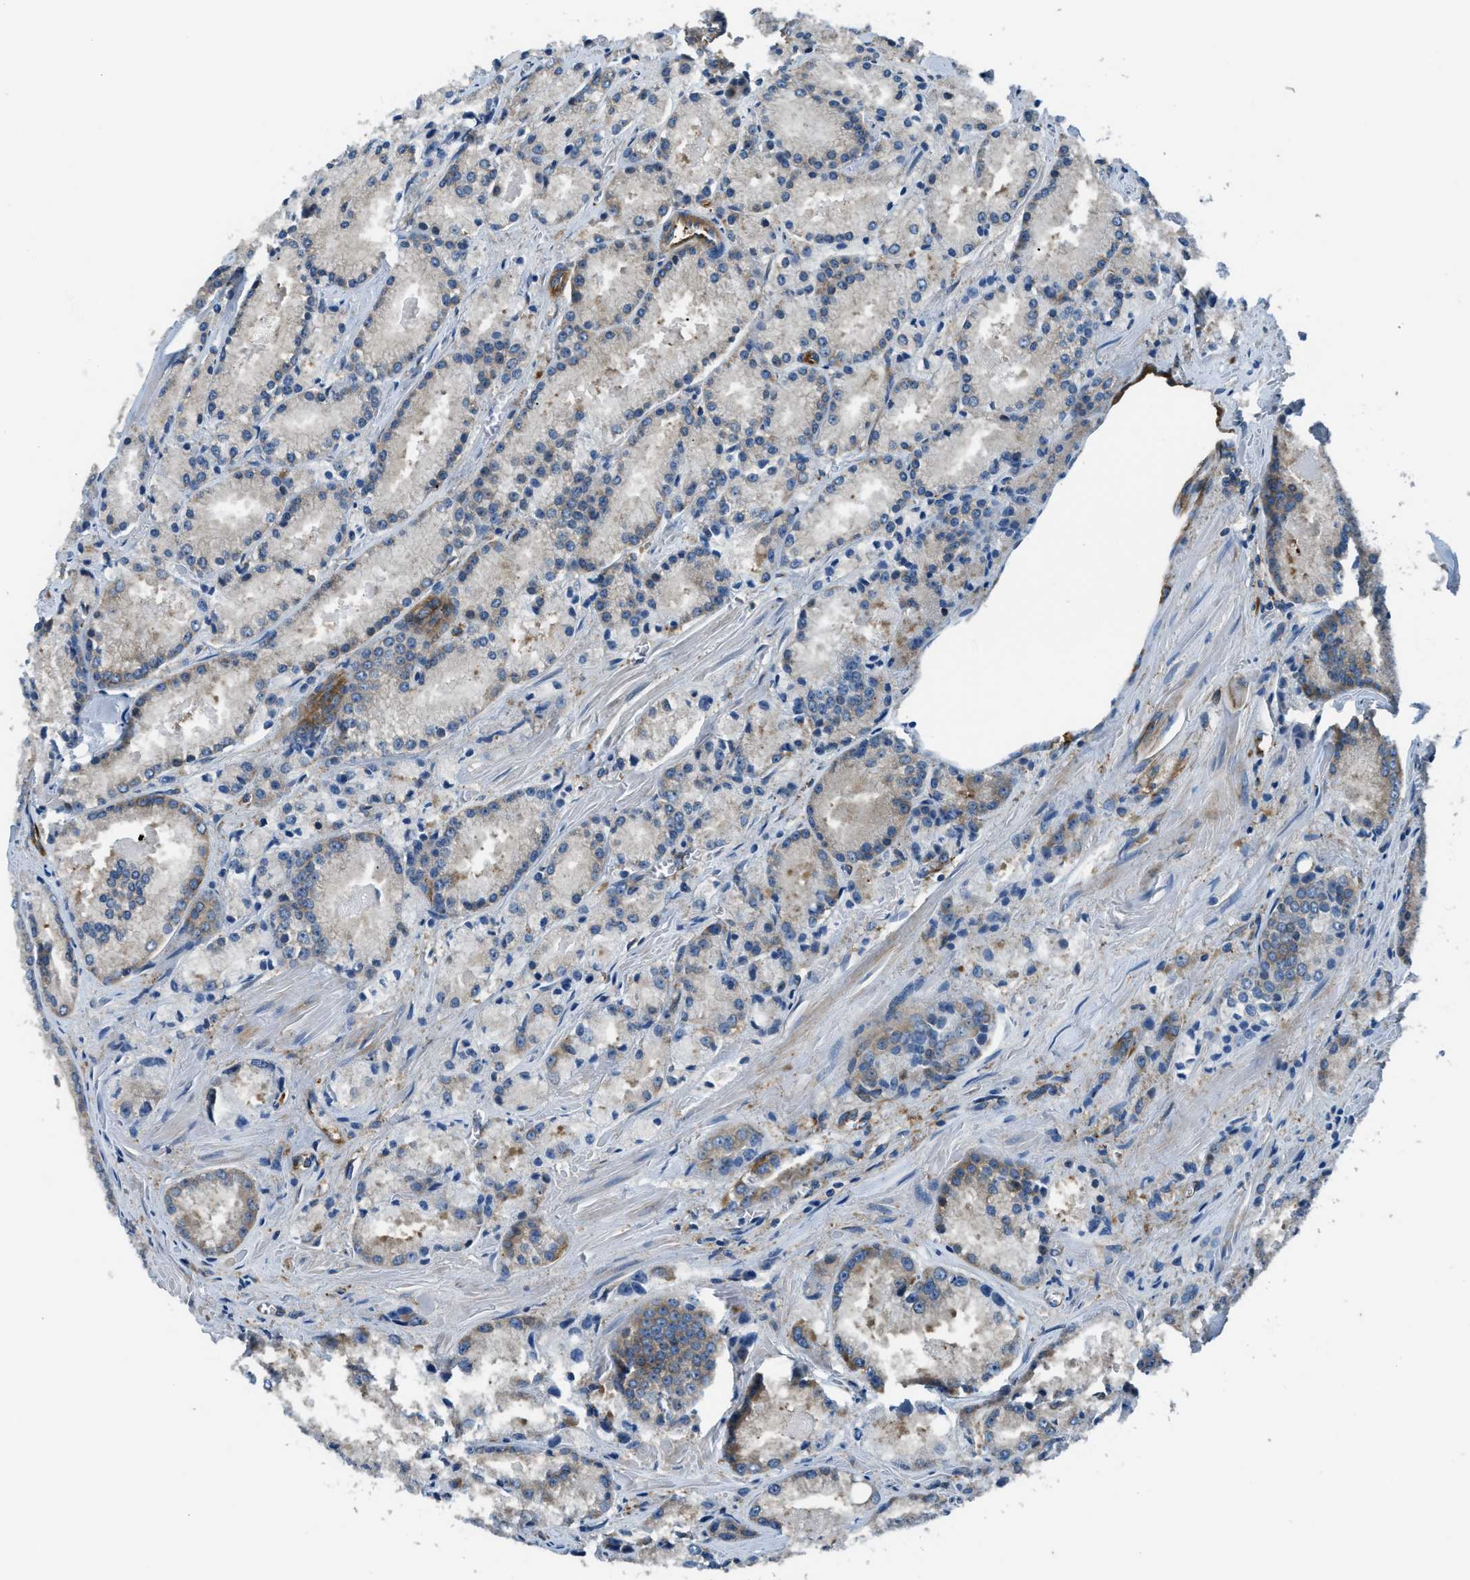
{"staining": {"intensity": "negative", "quantity": "none", "location": "none"}, "tissue": "prostate cancer", "cell_type": "Tumor cells", "image_type": "cancer", "snomed": [{"axis": "morphology", "description": "Adenocarcinoma, Low grade"}, {"axis": "topography", "description": "Prostate"}], "caption": "High magnification brightfield microscopy of prostate cancer stained with DAB (3,3'-diaminobenzidine) (brown) and counterstained with hematoxylin (blue): tumor cells show no significant positivity.", "gene": "EEA1", "patient": {"sex": "male", "age": 64}}